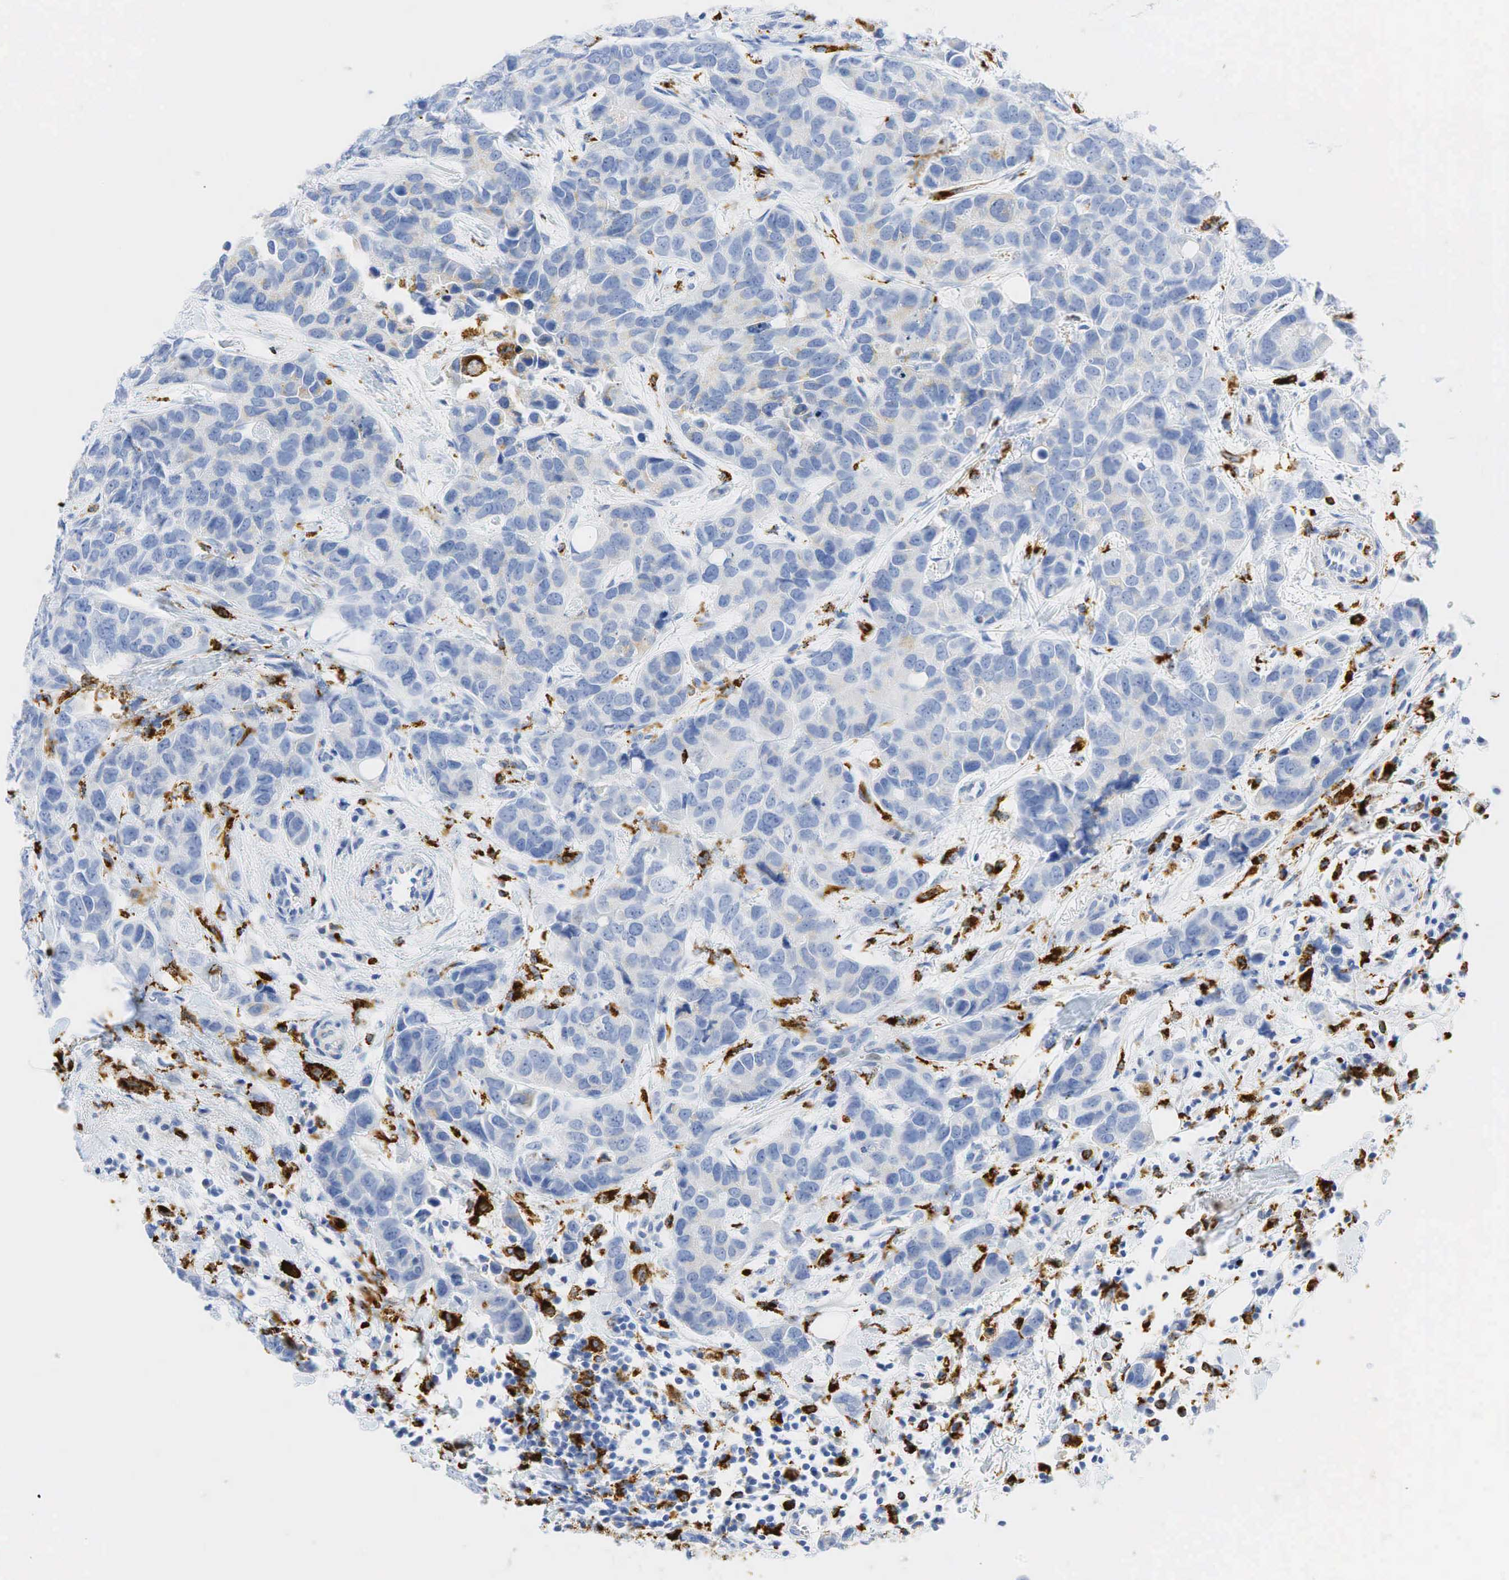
{"staining": {"intensity": "negative", "quantity": "none", "location": "none"}, "tissue": "breast cancer", "cell_type": "Tumor cells", "image_type": "cancer", "snomed": [{"axis": "morphology", "description": "Duct carcinoma"}, {"axis": "topography", "description": "Breast"}], "caption": "Histopathology image shows no protein expression in tumor cells of breast cancer (intraductal carcinoma) tissue.", "gene": "CD68", "patient": {"sex": "female", "age": 91}}